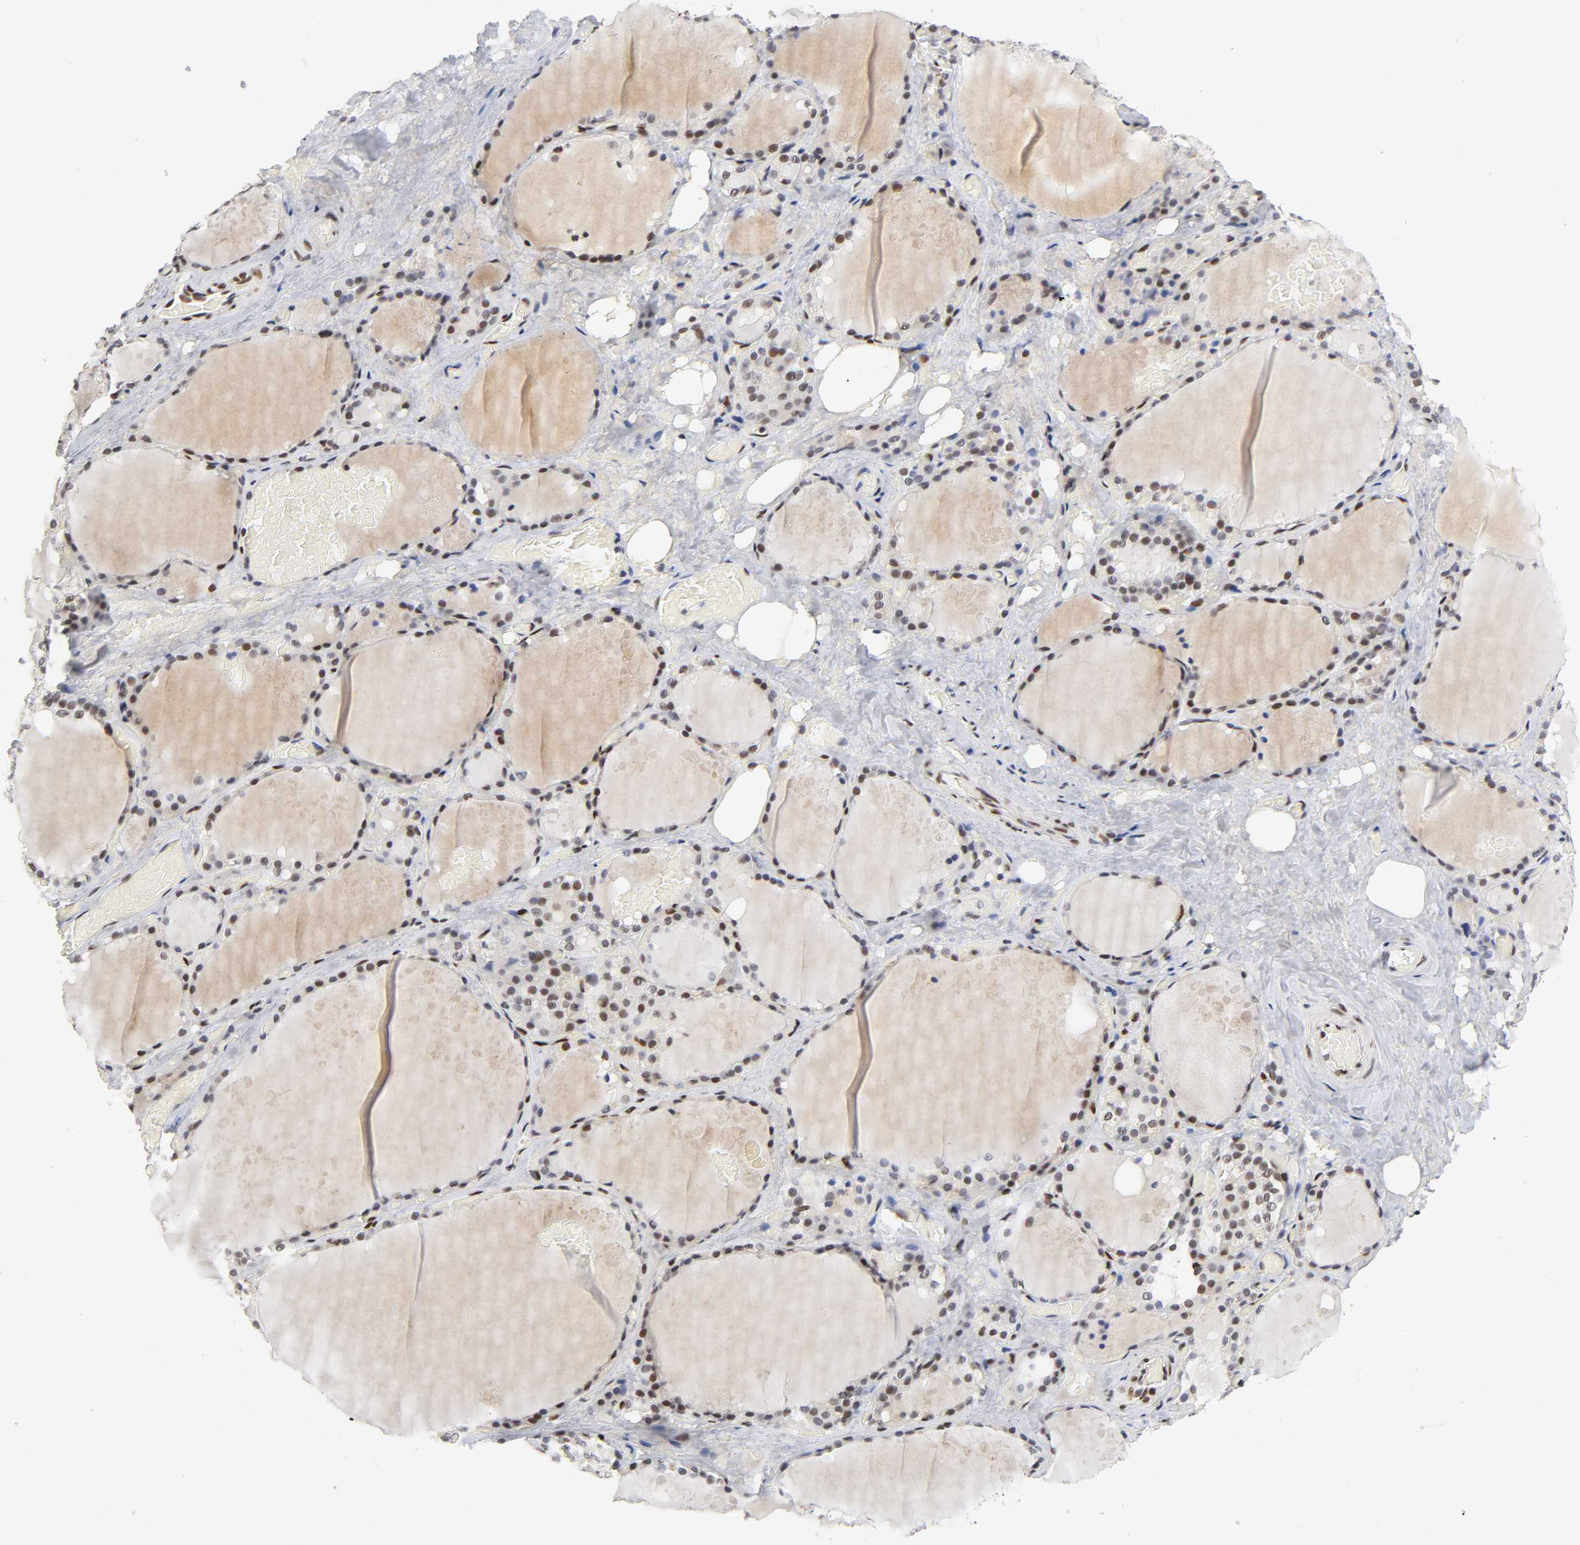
{"staining": {"intensity": "strong", "quantity": "25%-75%", "location": "nuclear"}, "tissue": "thyroid gland", "cell_type": "Glandular cells", "image_type": "normal", "snomed": [{"axis": "morphology", "description": "Normal tissue, NOS"}, {"axis": "topography", "description": "Thyroid gland"}], "caption": "Protein expression analysis of normal thyroid gland reveals strong nuclear expression in approximately 25%-75% of glandular cells. The protein of interest is shown in brown color, while the nuclei are stained blue.", "gene": "NR3C1", "patient": {"sex": "male", "age": 61}}